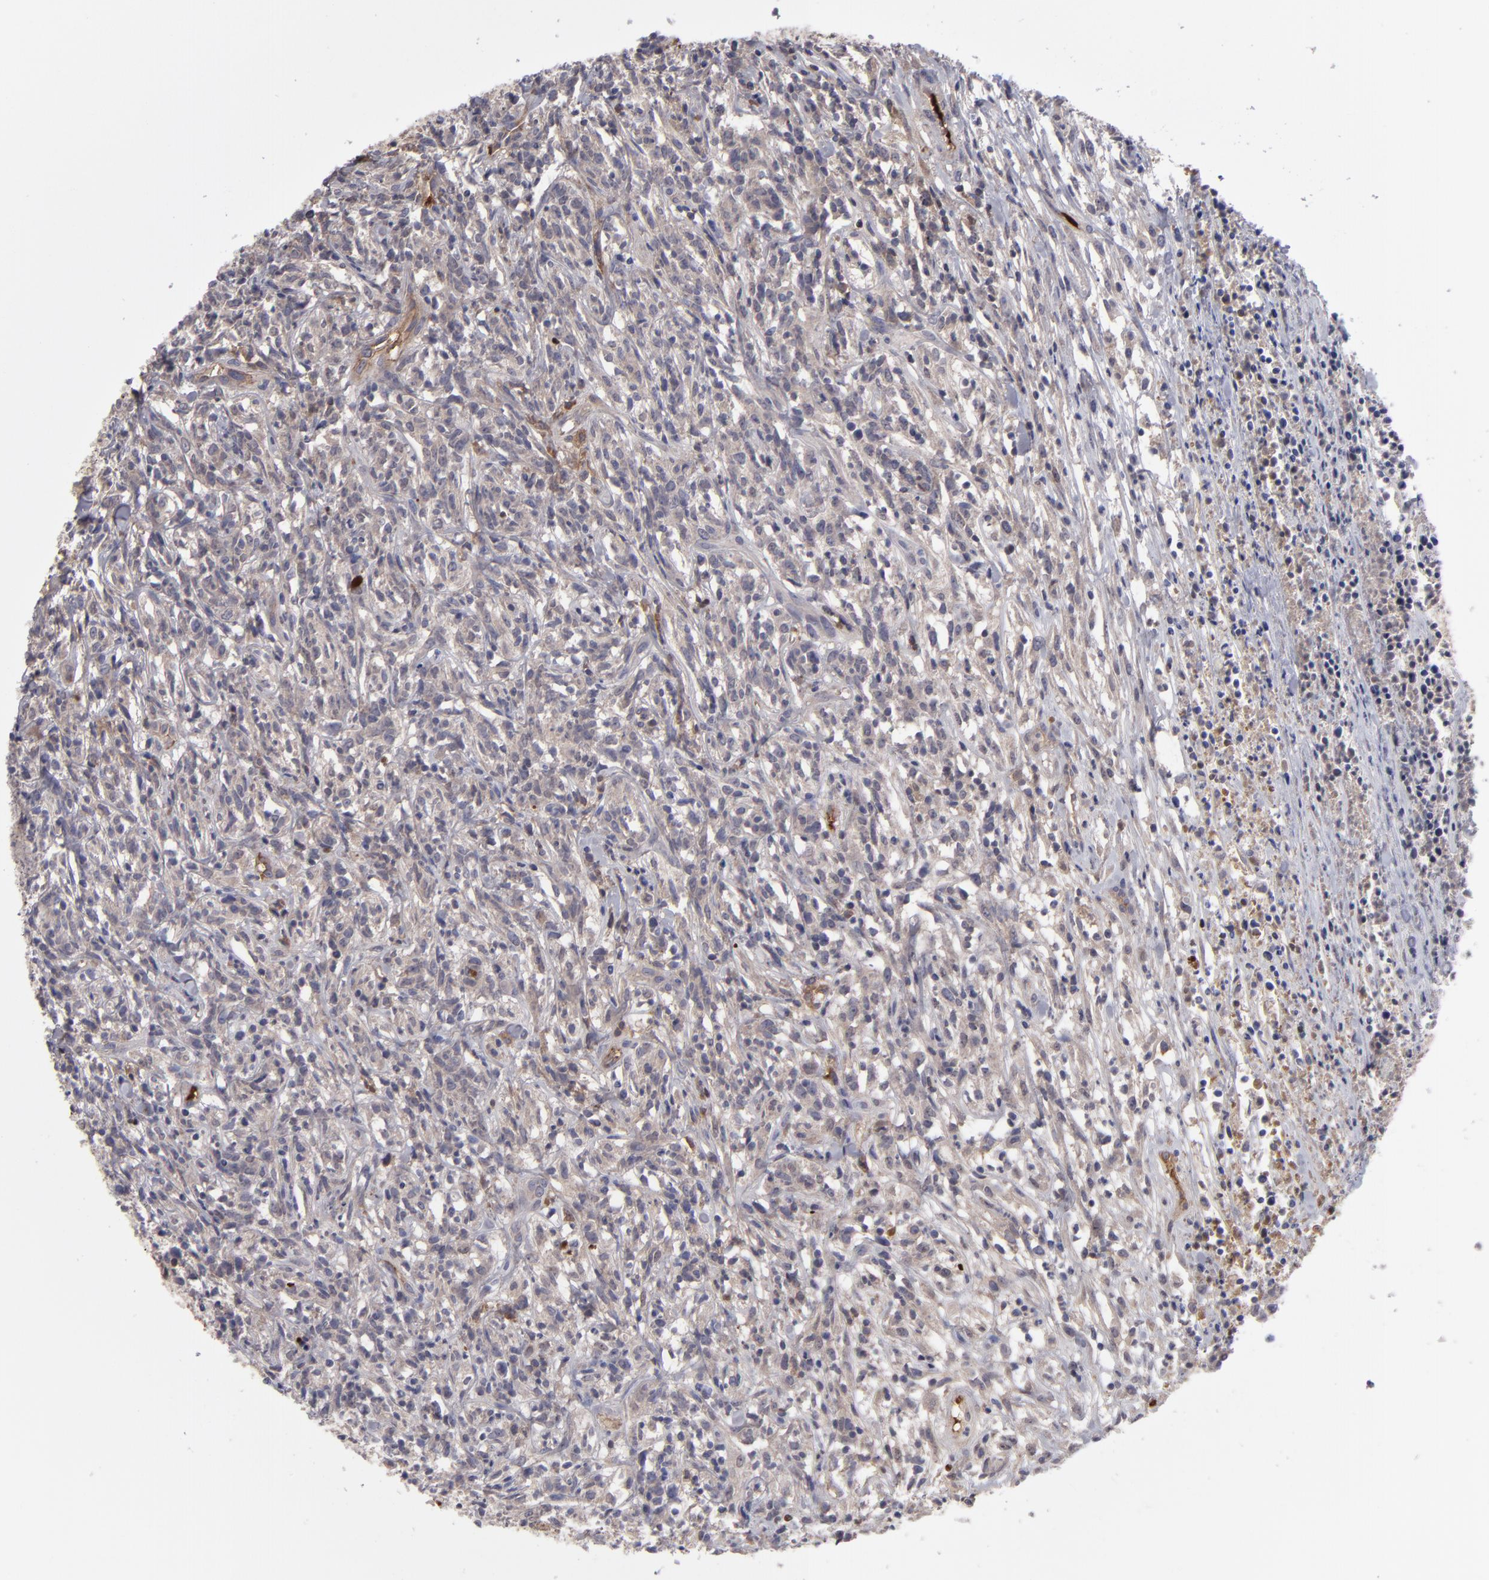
{"staining": {"intensity": "weak", "quantity": ">75%", "location": "cytoplasmic/membranous"}, "tissue": "lymphoma", "cell_type": "Tumor cells", "image_type": "cancer", "snomed": [{"axis": "morphology", "description": "Malignant lymphoma, non-Hodgkin's type, High grade"}, {"axis": "topography", "description": "Lymph node"}], "caption": "Tumor cells display low levels of weak cytoplasmic/membranous positivity in about >75% of cells in lymphoma.", "gene": "ITIH4", "patient": {"sex": "female", "age": 73}}